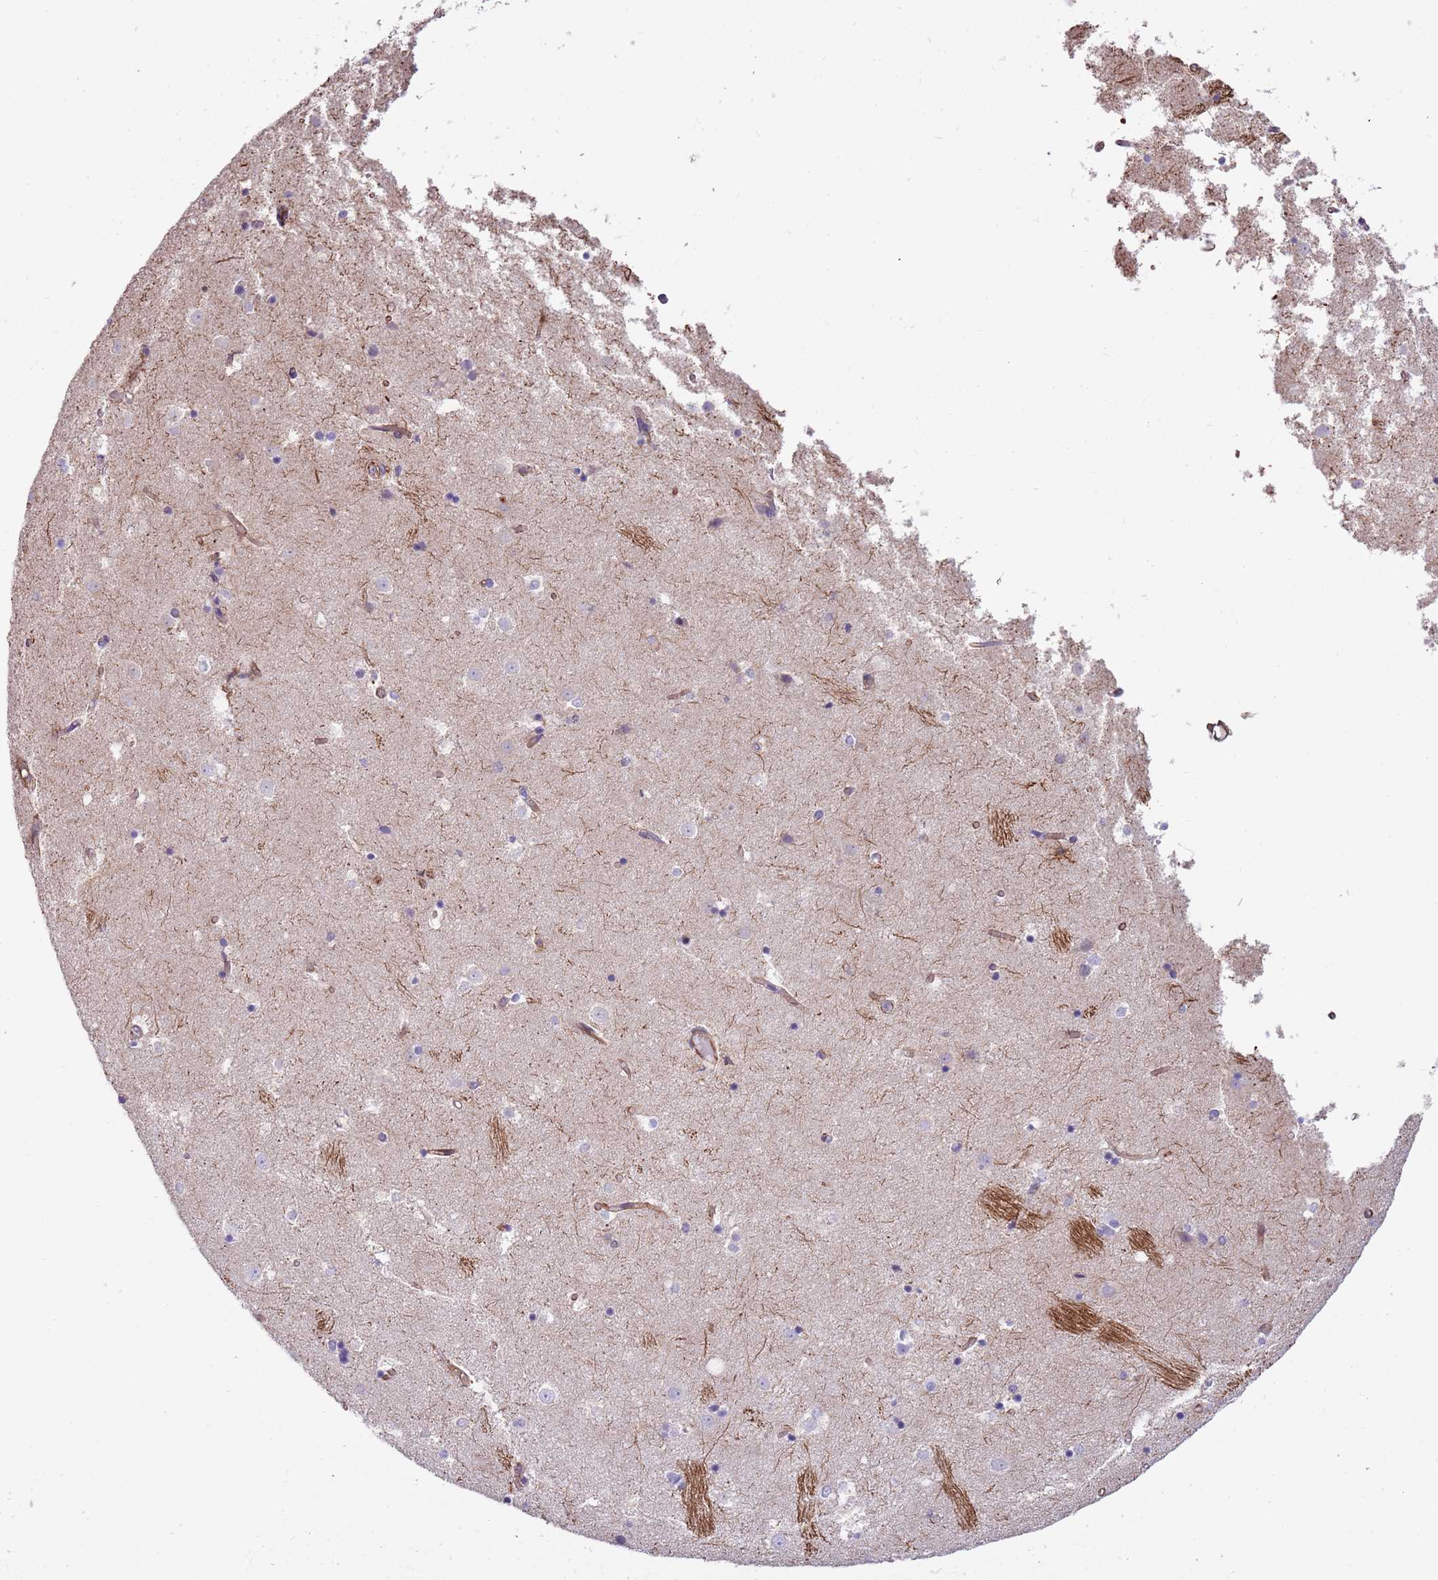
{"staining": {"intensity": "negative", "quantity": "none", "location": "none"}, "tissue": "caudate", "cell_type": "Glial cells", "image_type": "normal", "snomed": [{"axis": "morphology", "description": "Normal tissue, NOS"}, {"axis": "topography", "description": "Lateral ventricle wall"}], "caption": "Glial cells show no significant protein expression in normal caudate. (DAB (3,3'-diaminobenzidine) immunohistochemistry with hematoxylin counter stain).", "gene": "MOGAT1", "patient": {"sex": "female", "age": 52}}